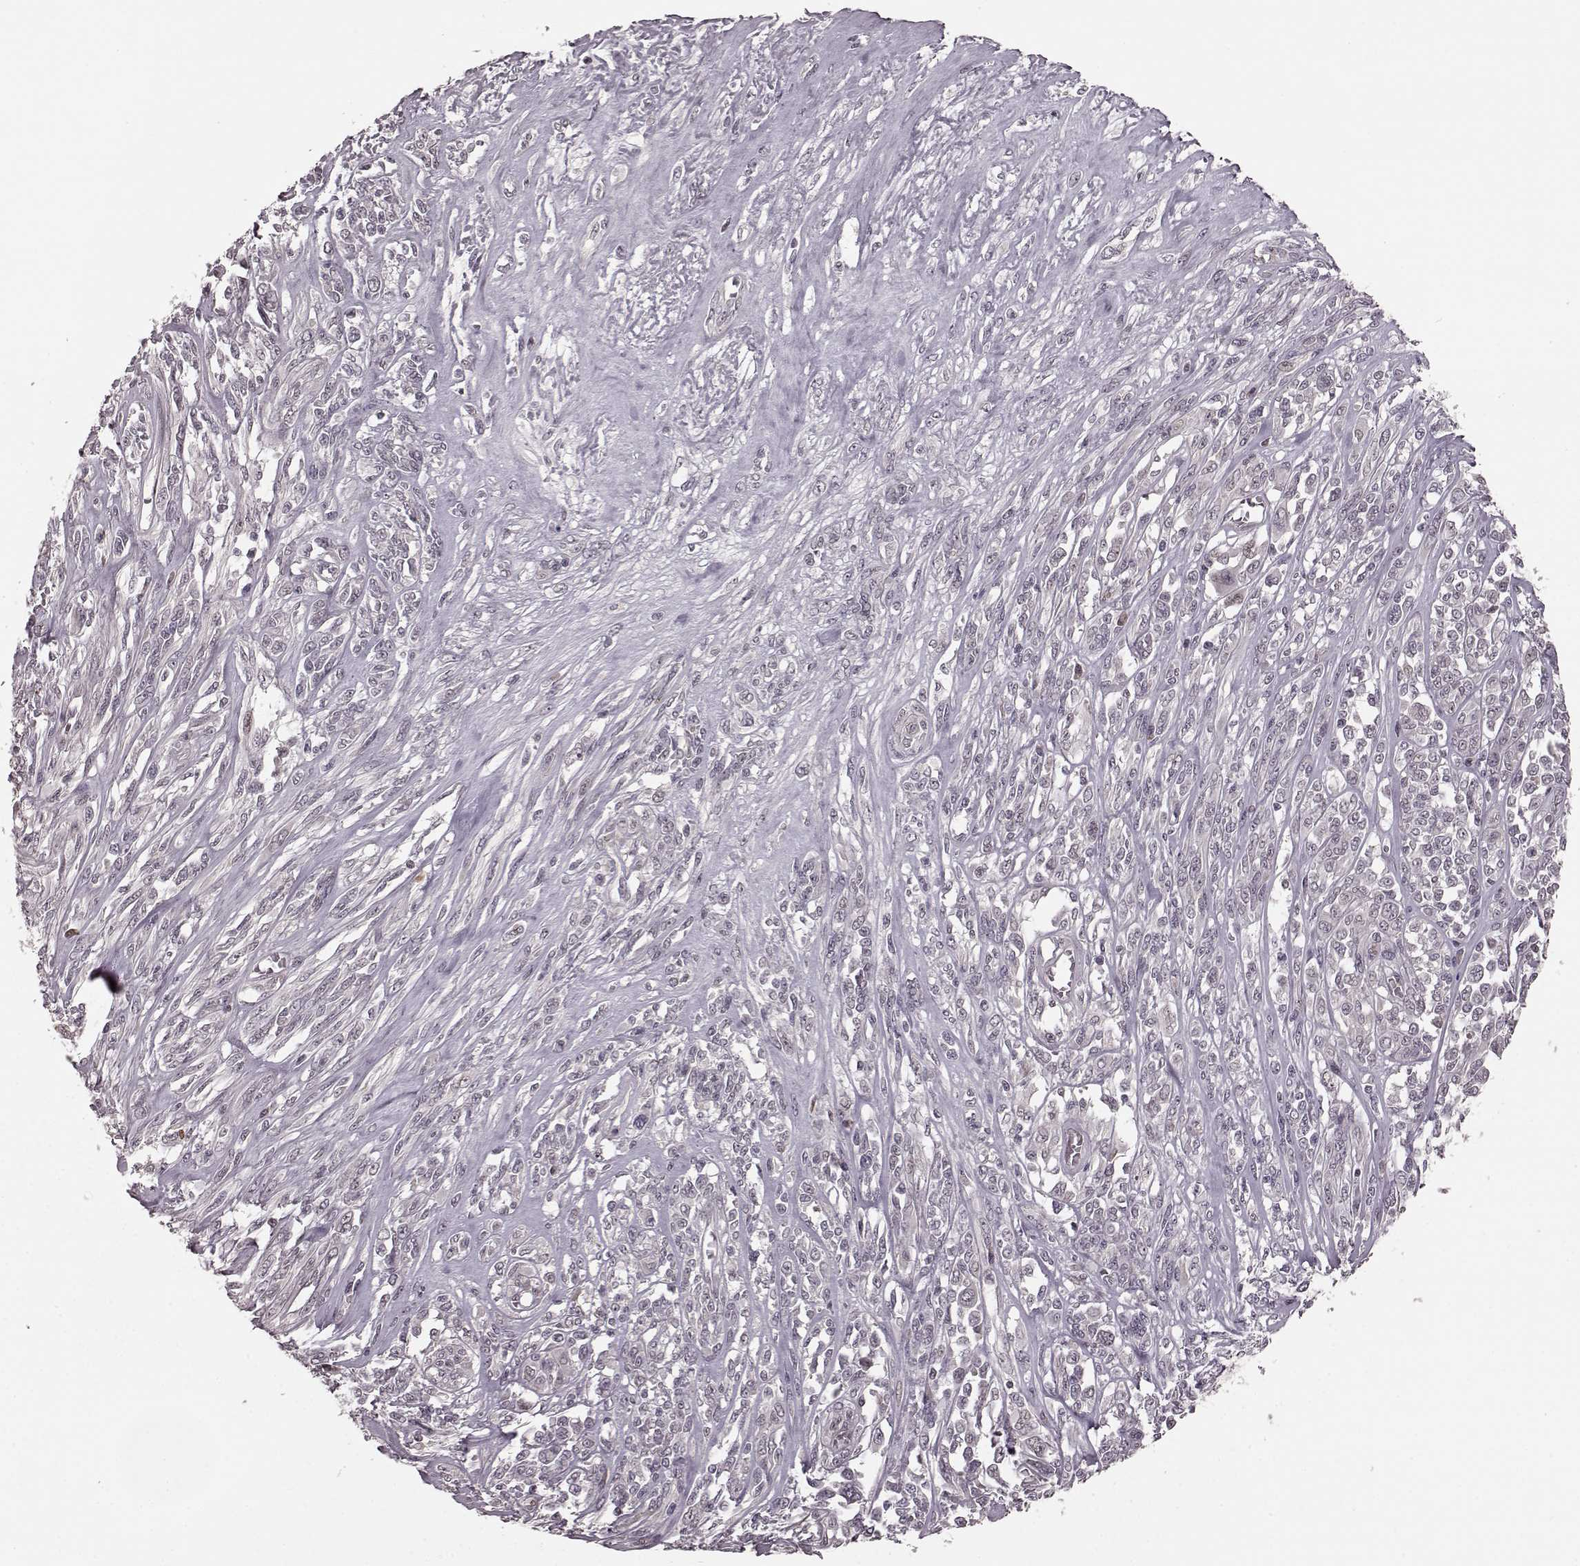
{"staining": {"intensity": "negative", "quantity": "none", "location": "none"}, "tissue": "melanoma", "cell_type": "Tumor cells", "image_type": "cancer", "snomed": [{"axis": "morphology", "description": "Malignant melanoma, NOS"}, {"axis": "topography", "description": "Skin"}], "caption": "Tumor cells are negative for protein expression in human malignant melanoma.", "gene": "PLCB4", "patient": {"sex": "female", "age": 91}}